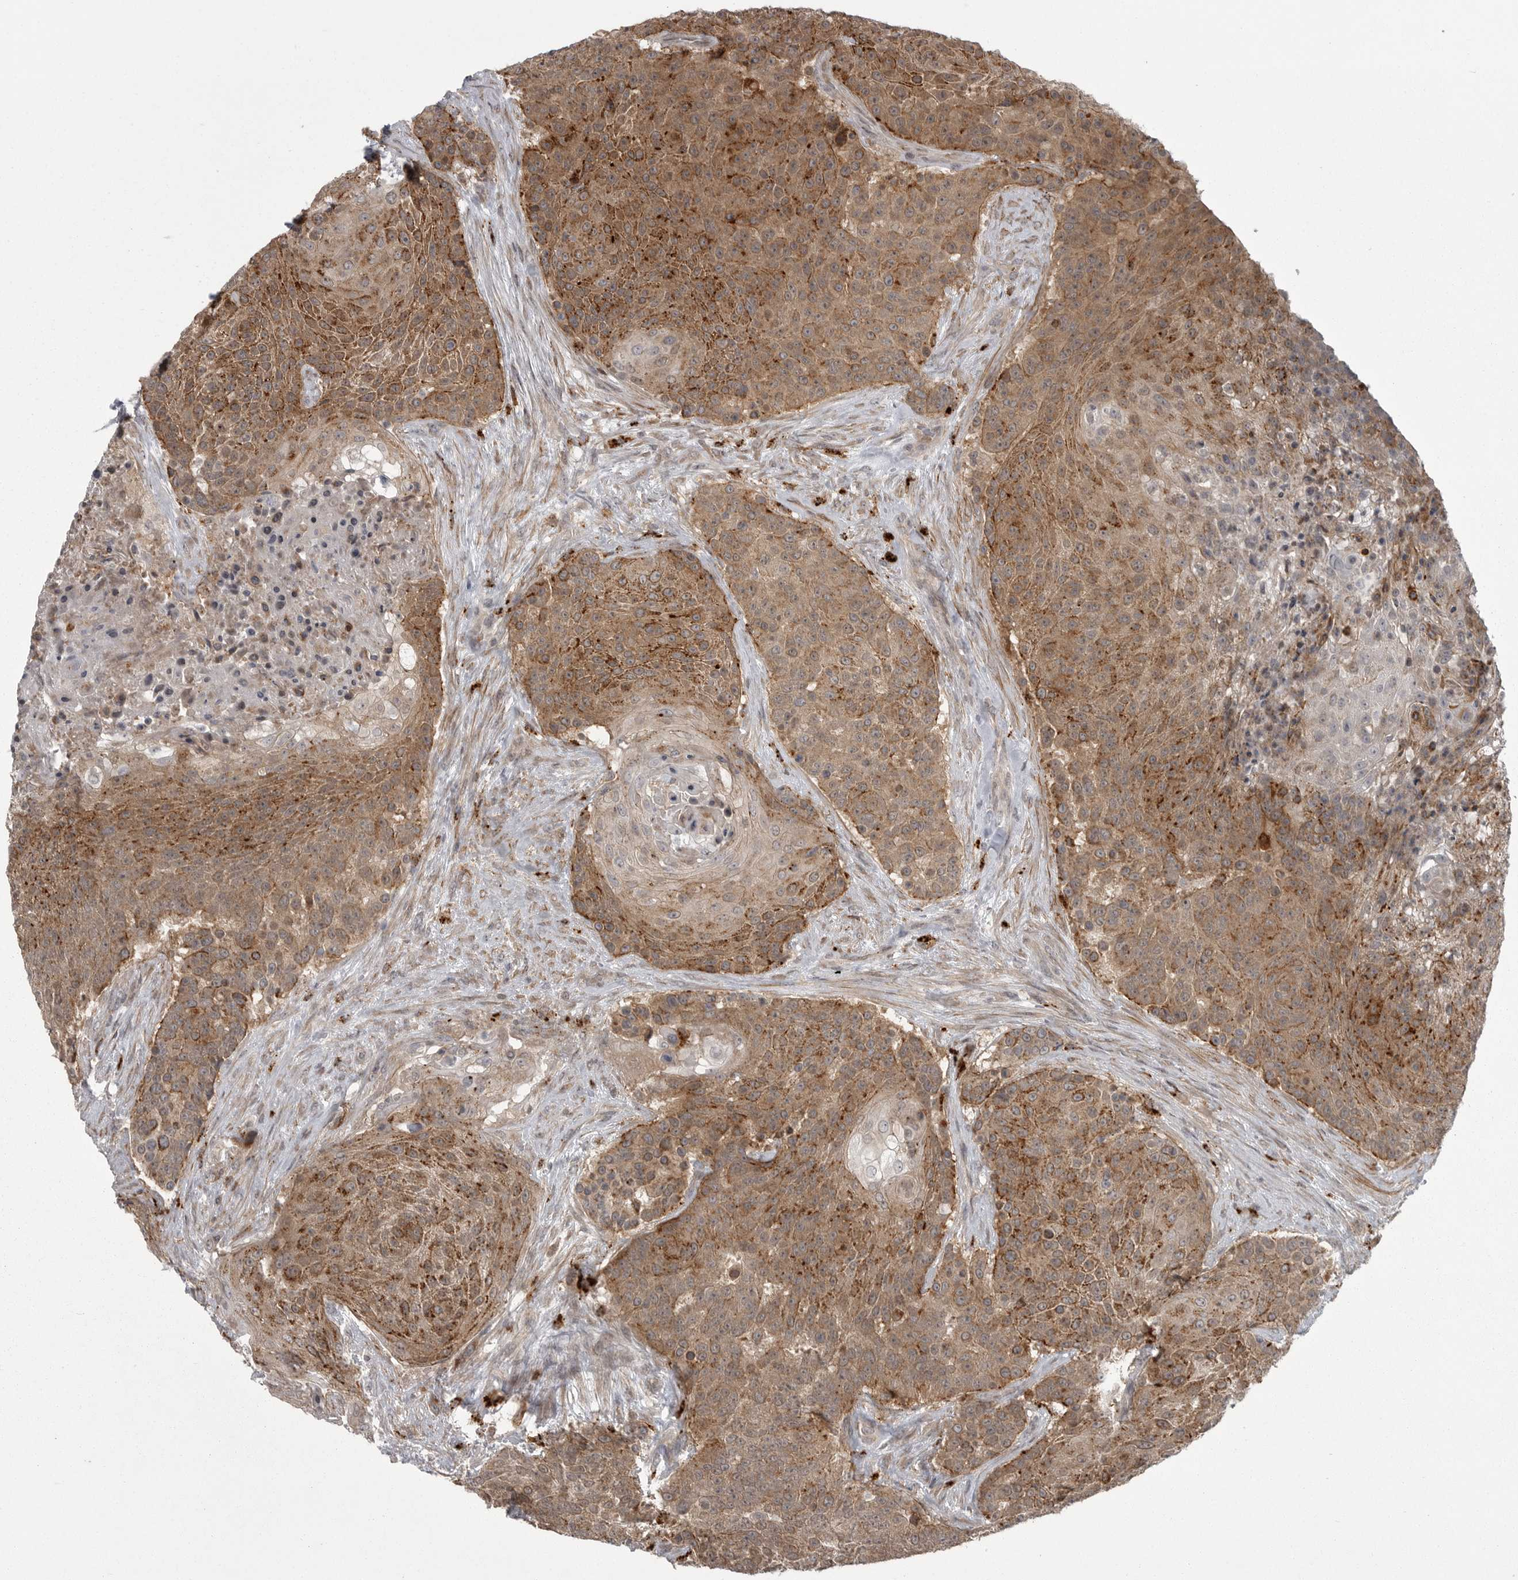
{"staining": {"intensity": "moderate", "quantity": ">75%", "location": "cytoplasmic/membranous"}, "tissue": "urothelial cancer", "cell_type": "Tumor cells", "image_type": "cancer", "snomed": [{"axis": "morphology", "description": "Urothelial carcinoma, High grade"}, {"axis": "topography", "description": "Urinary bladder"}], "caption": "About >75% of tumor cells in human urothelial cancer demonstrate moderate cytoplasmic/membranous protein expression as visualized by brown immunohistochemical staining.", "gene": "PPP1R9A", "patient": {"sex": "female", "age": 63}}